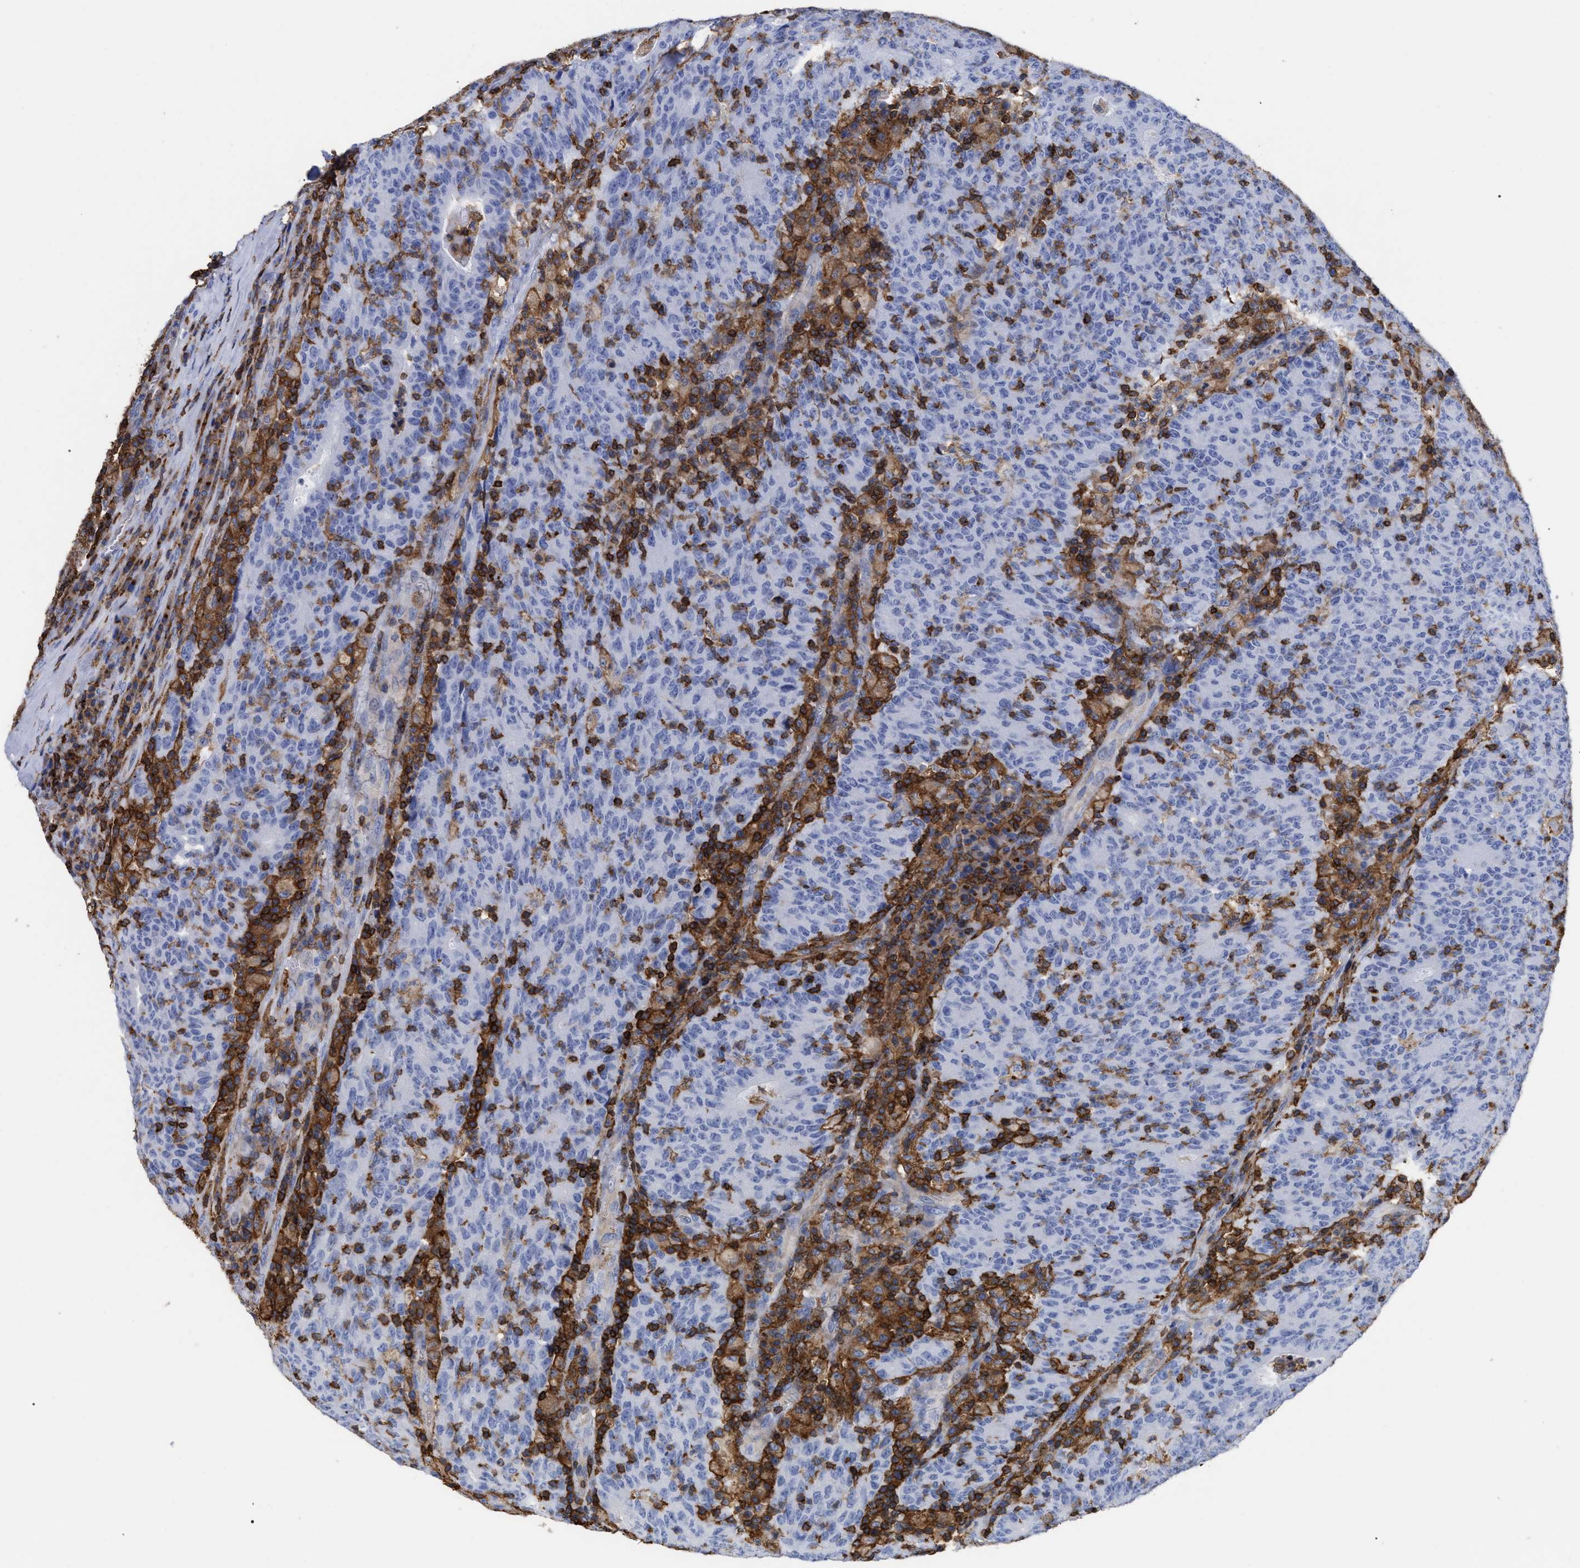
{"staining": {"intensity": "negative", "quantity": "none", "location": "none"}, "tissue": "colorectal cancer", "cell_type": "Tumor cells", "image_type": "cancer", "snomed": [{"axis": "morphology", "description": "Adenocarcinoma, NOS"}, {"axis": "topography", "description": "Colon"}], "caption": "Adenocarcinoma (colorectal) stained for a protein using immunohistochemistry (IHC) reveals no positivity tumor cells.", "gene": "HCLS1", "patient": {"sex": "female", "age": 75}}